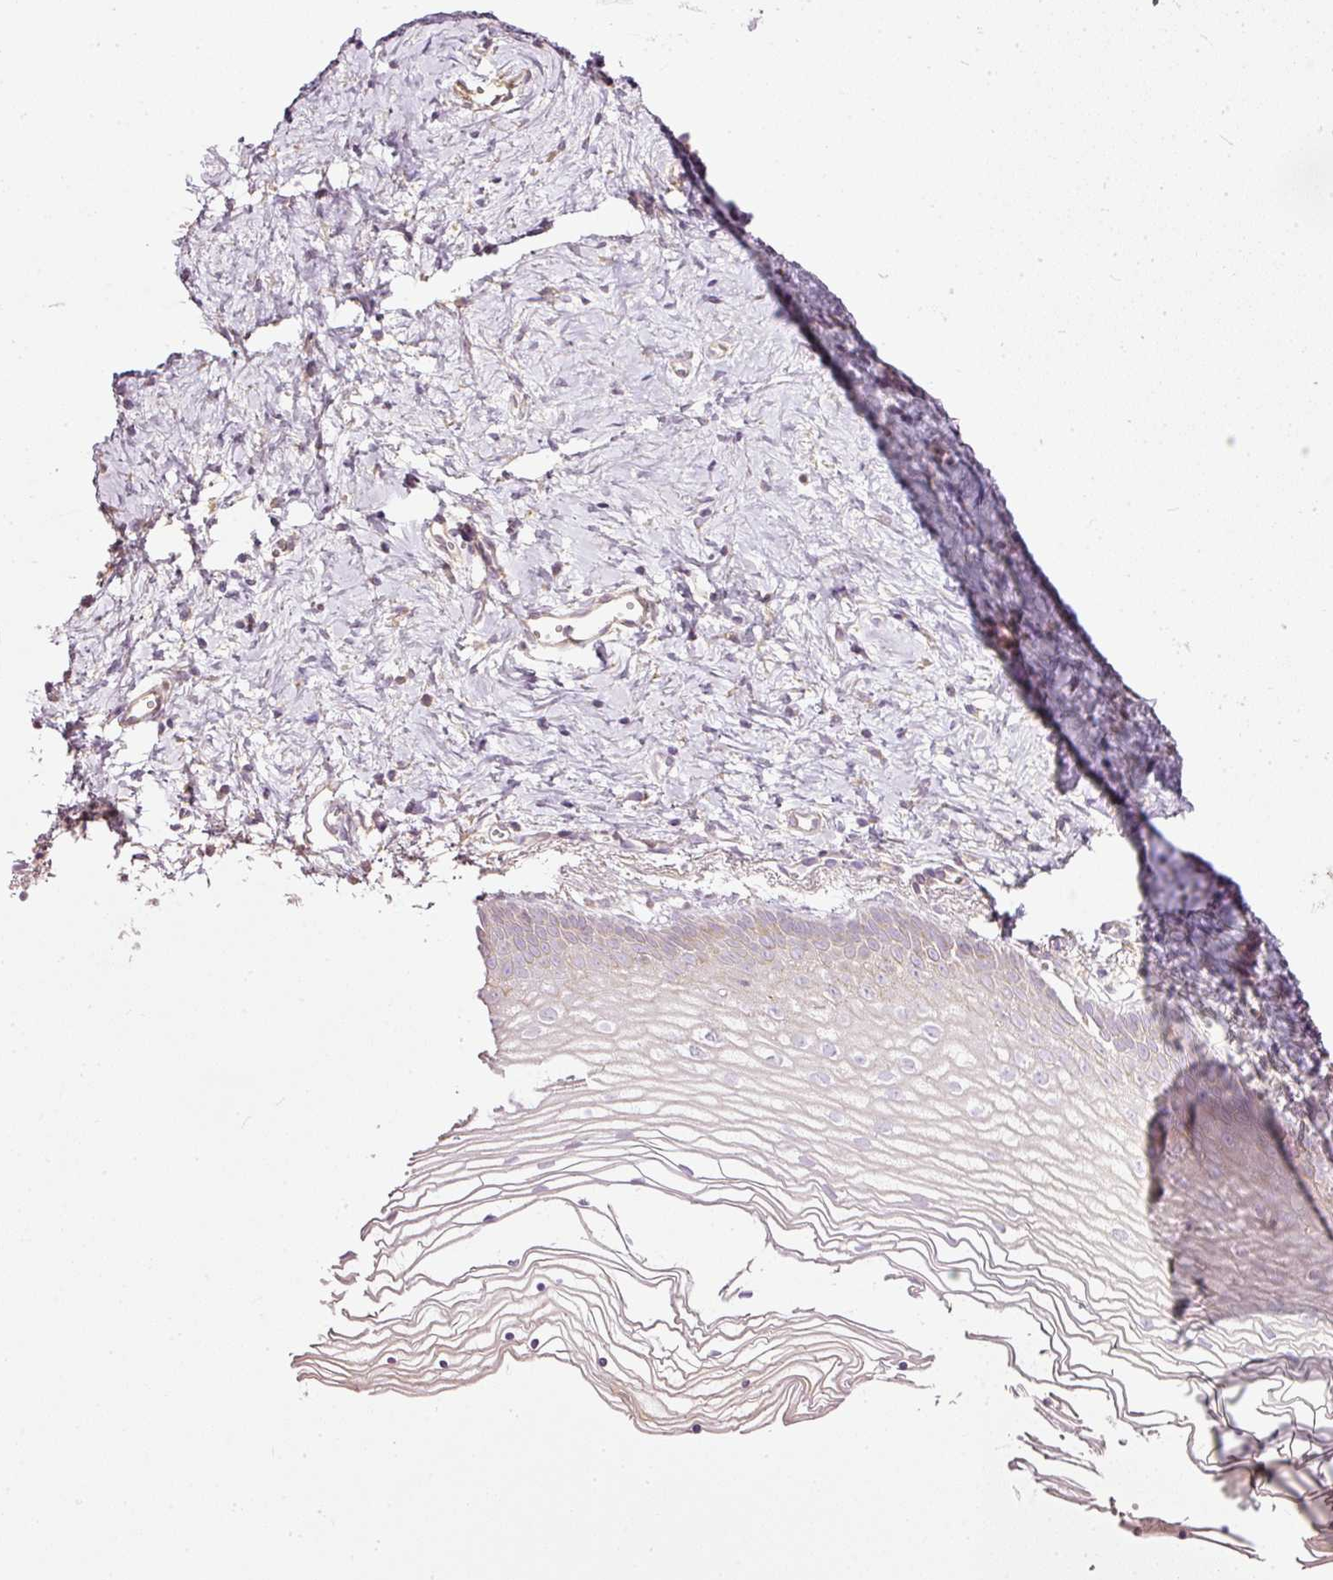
{"staining": {"intensity": "negative", "quantity": "none", "location": "none"}, "tissue": "vagina", "cell_type": "Squamous epithelial cells", "image_type": "normal", "snomed": [{"axis": "morphology", "description": "Normal tissue, NOS"}, {"axis": "topography", "description": "Vagina"}], "caption": "Immunohistochemistry histopathology image of benign vagina: vagina stained with DAB exhibits no significant protein staining in squamous epithelial cells. Nuclei are stained in blue.", "gene": "PAQR9", "patient": {"sex": "female", "age": 56}}